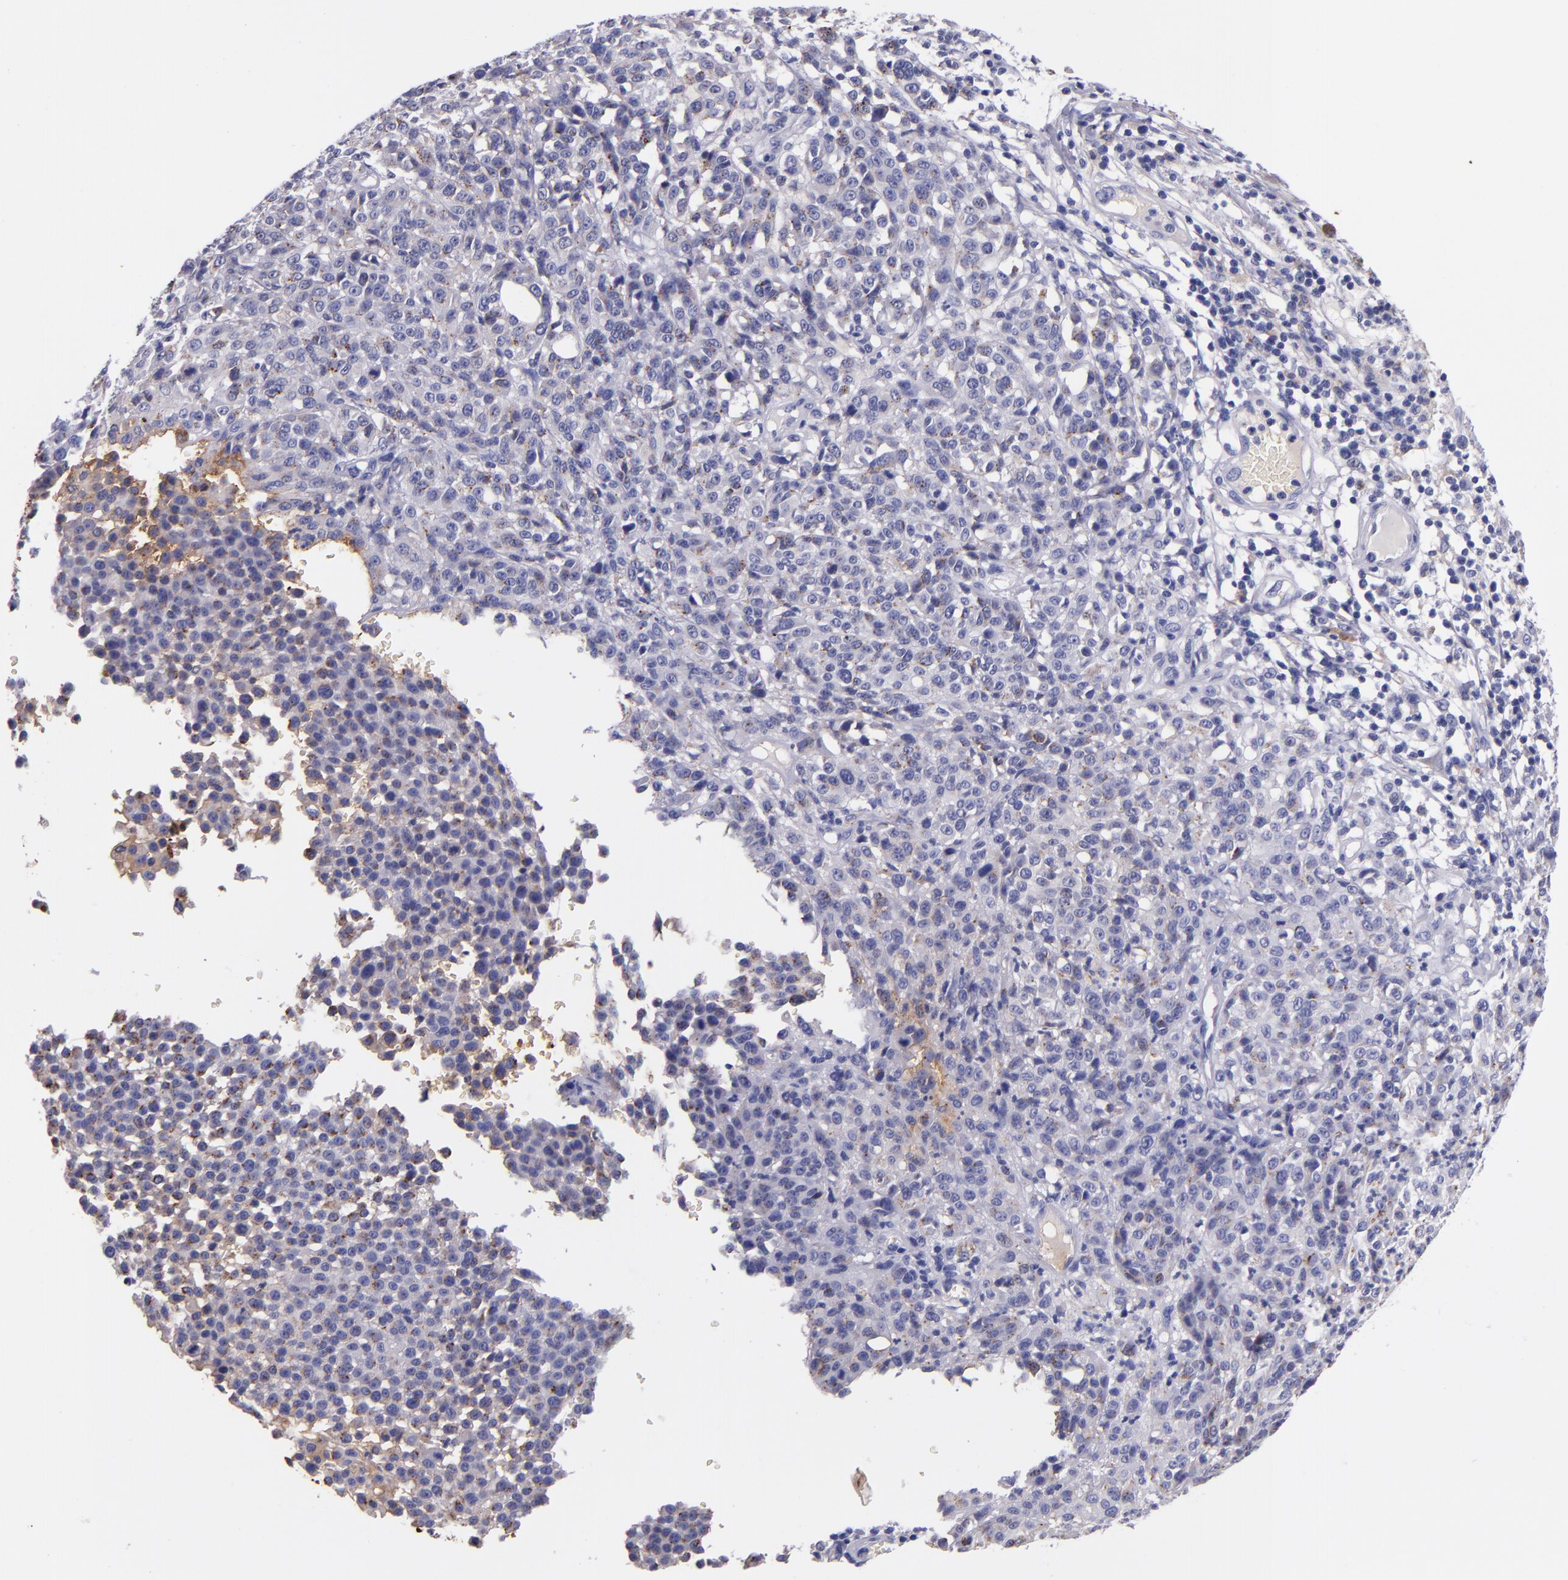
{"staining": {"intensity": "negative", "quantity": "none", "location": "none"}, "tissue": "melanoma", "cell_type": "Tumor cells", "image_type": "cancer", "snomed": [{"axis": "morphology", "description": "Malignant melanoma, NOS"}, {"axis": "topography", "description": "Skin"}], "caption": "Malignant melanoma was stained to show a protein in brown. There is no significant positivity in tumor cells. Nuclei are stained in blue.", "gene": "IVL", "patient": {"sex": "female", "age": 49}}